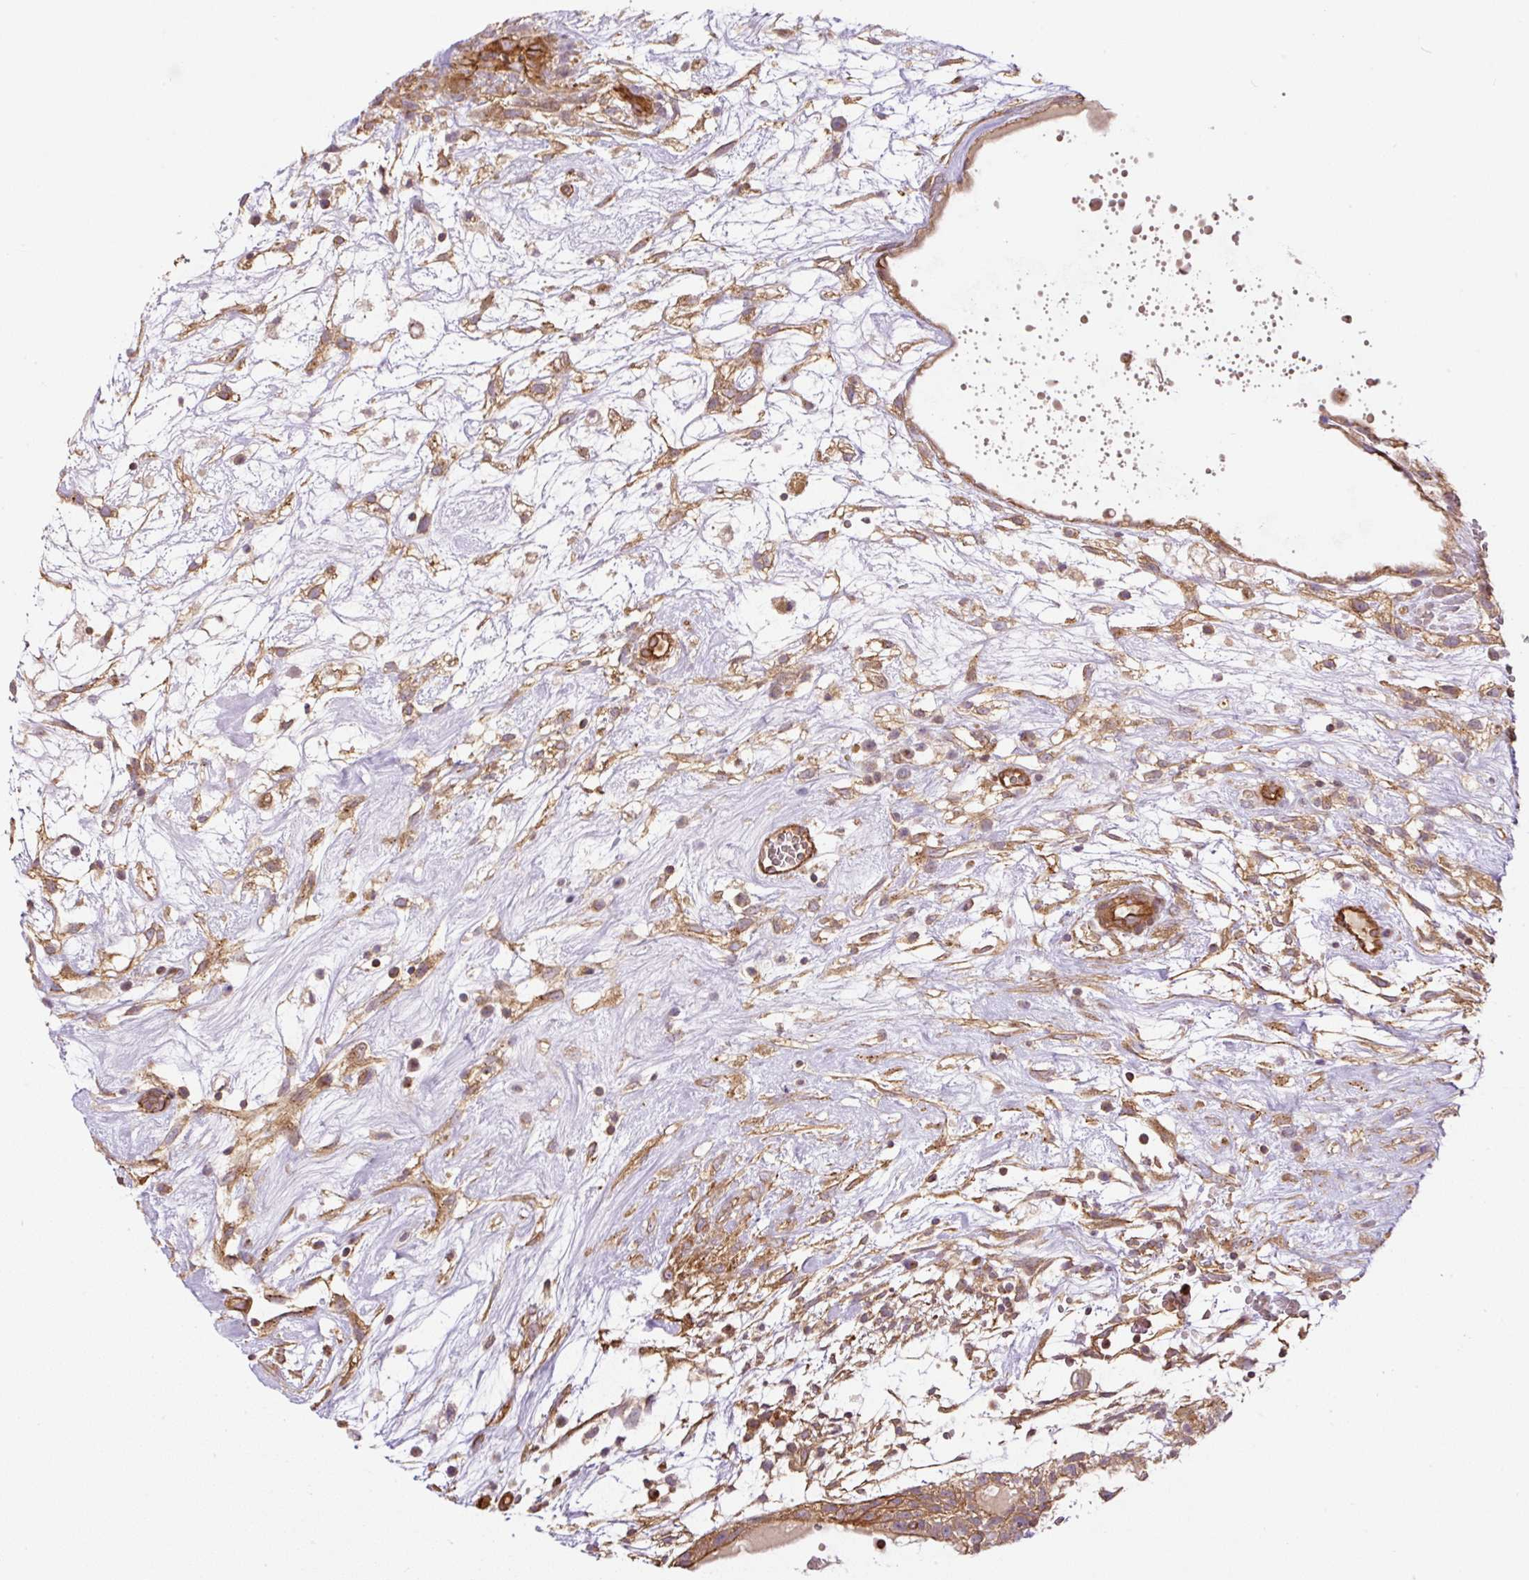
{"staining": {"intensity": "moderate", "quantity": ">75%", "location": "cytoplasmic/membranous"}, "tissue": "testis cancer", "cell_type": "Tumor cells", "image_type": "cancer", "snomed": [{"axis": "morphology", "description": "Carcinoma, Embryonal, NOS"}, {"axis": "topography", "description": "Testis"}], "caption": "Testis cancer (embryonal carcinoma) stained for a protein (brown) exhibits moderate cytoplasmic/membranous positive staining in approximately >75% of tumor cells.", "gene": "B3GALT5", "patient": {"sex": "male", "age": 32}}